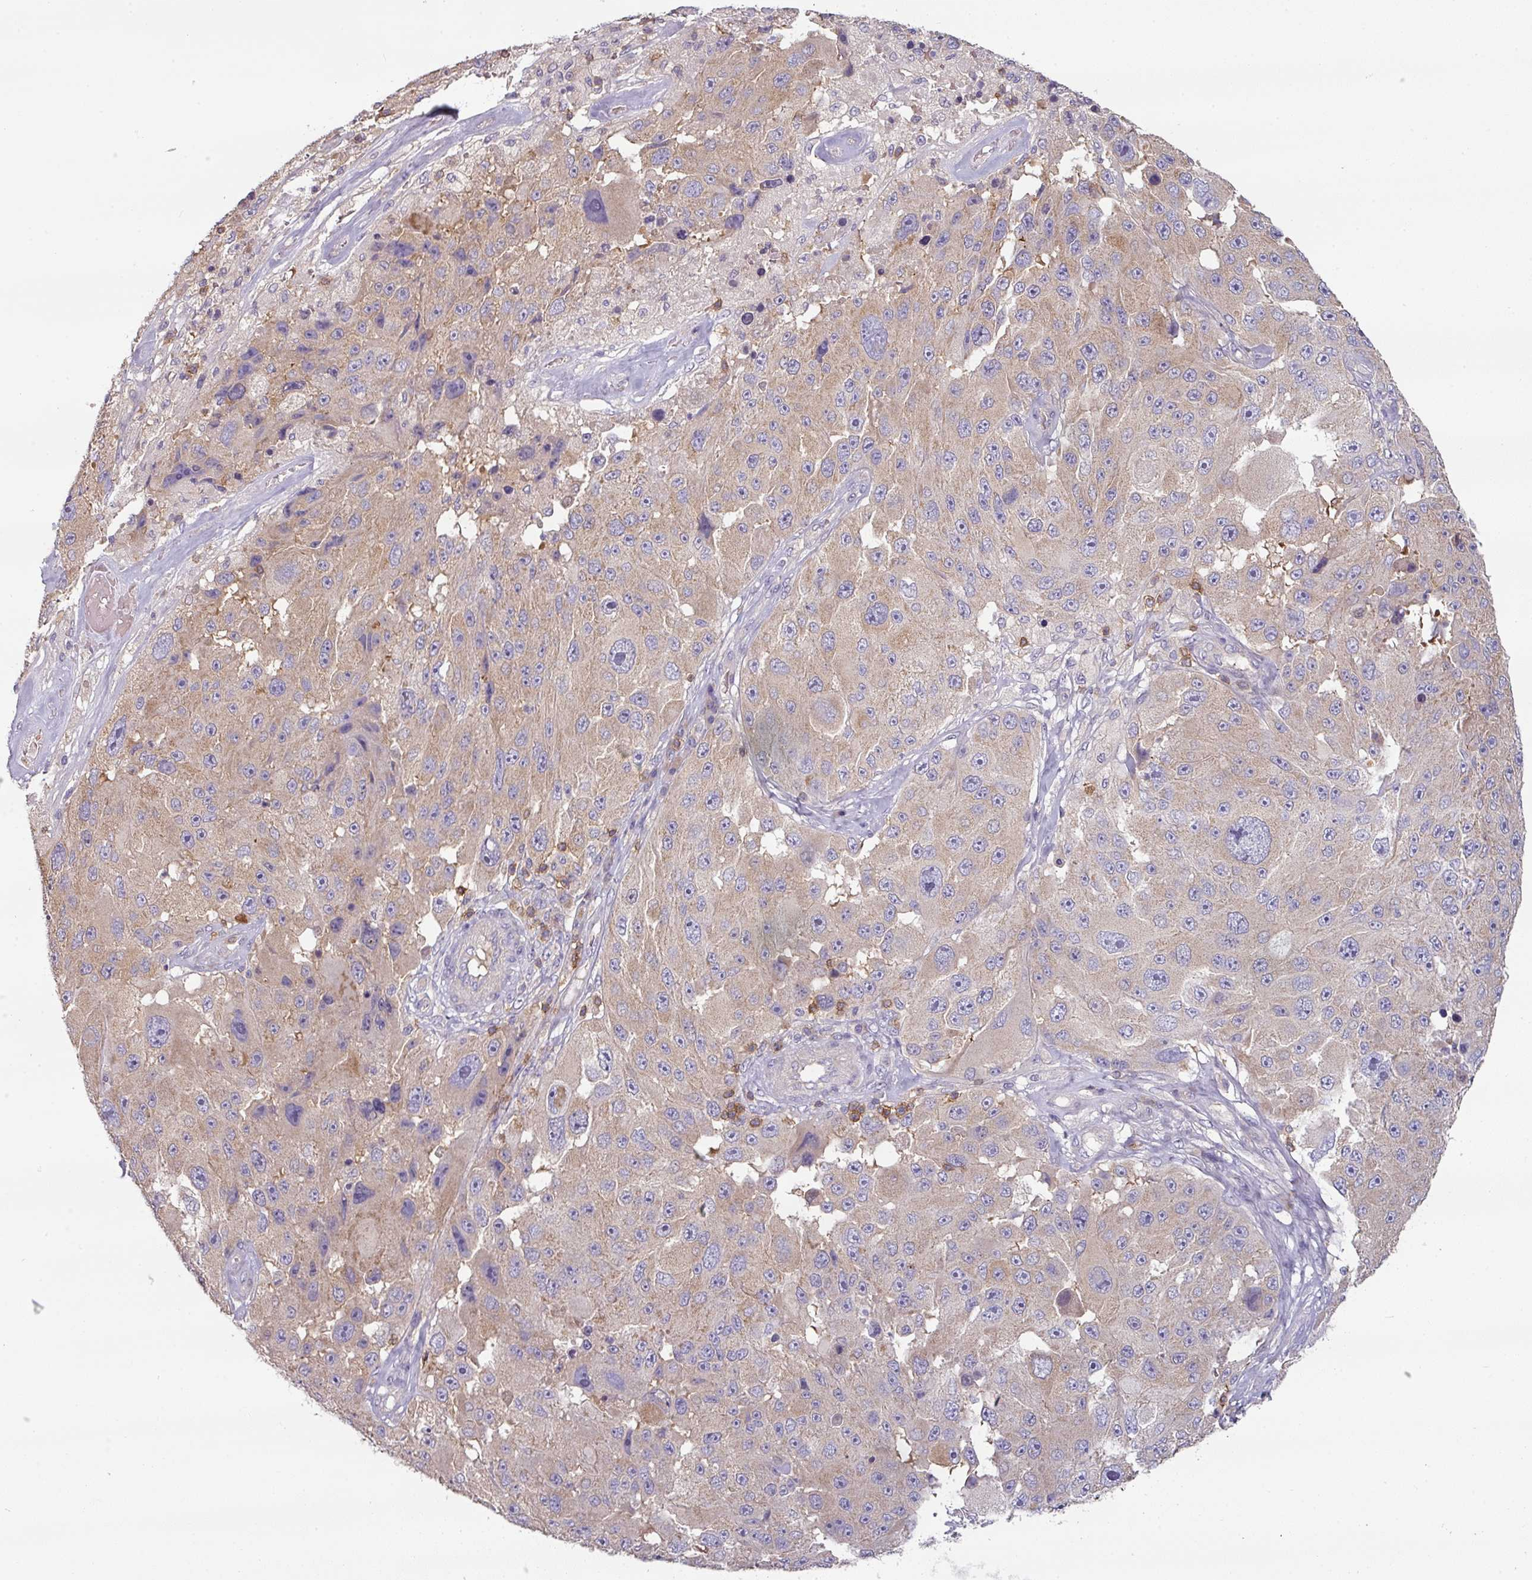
{"staining": {"intensity": "weak", "quantity": ">75%", "location": "cytoplasmic/membranous"}, "tissue": "melanoma", "cell_type": "Tumor cells", "image_type": "cancer", "snomed": [{"axis": "morphology", "description": "Malignant melanoma, Metastatic site"}, {"axis": "topography", "description": "Lymph node"}], "caption": "An IHC image of tumor tissue is shown. Protein staining in brown shows weak cytoplasmic/membranous positivity in melanoma within tumor cells. (Brightfield microscopy of DAB IHC at high magnification).", "gene": "CD3G", "patient": {"sex": "male", "age": 62}}